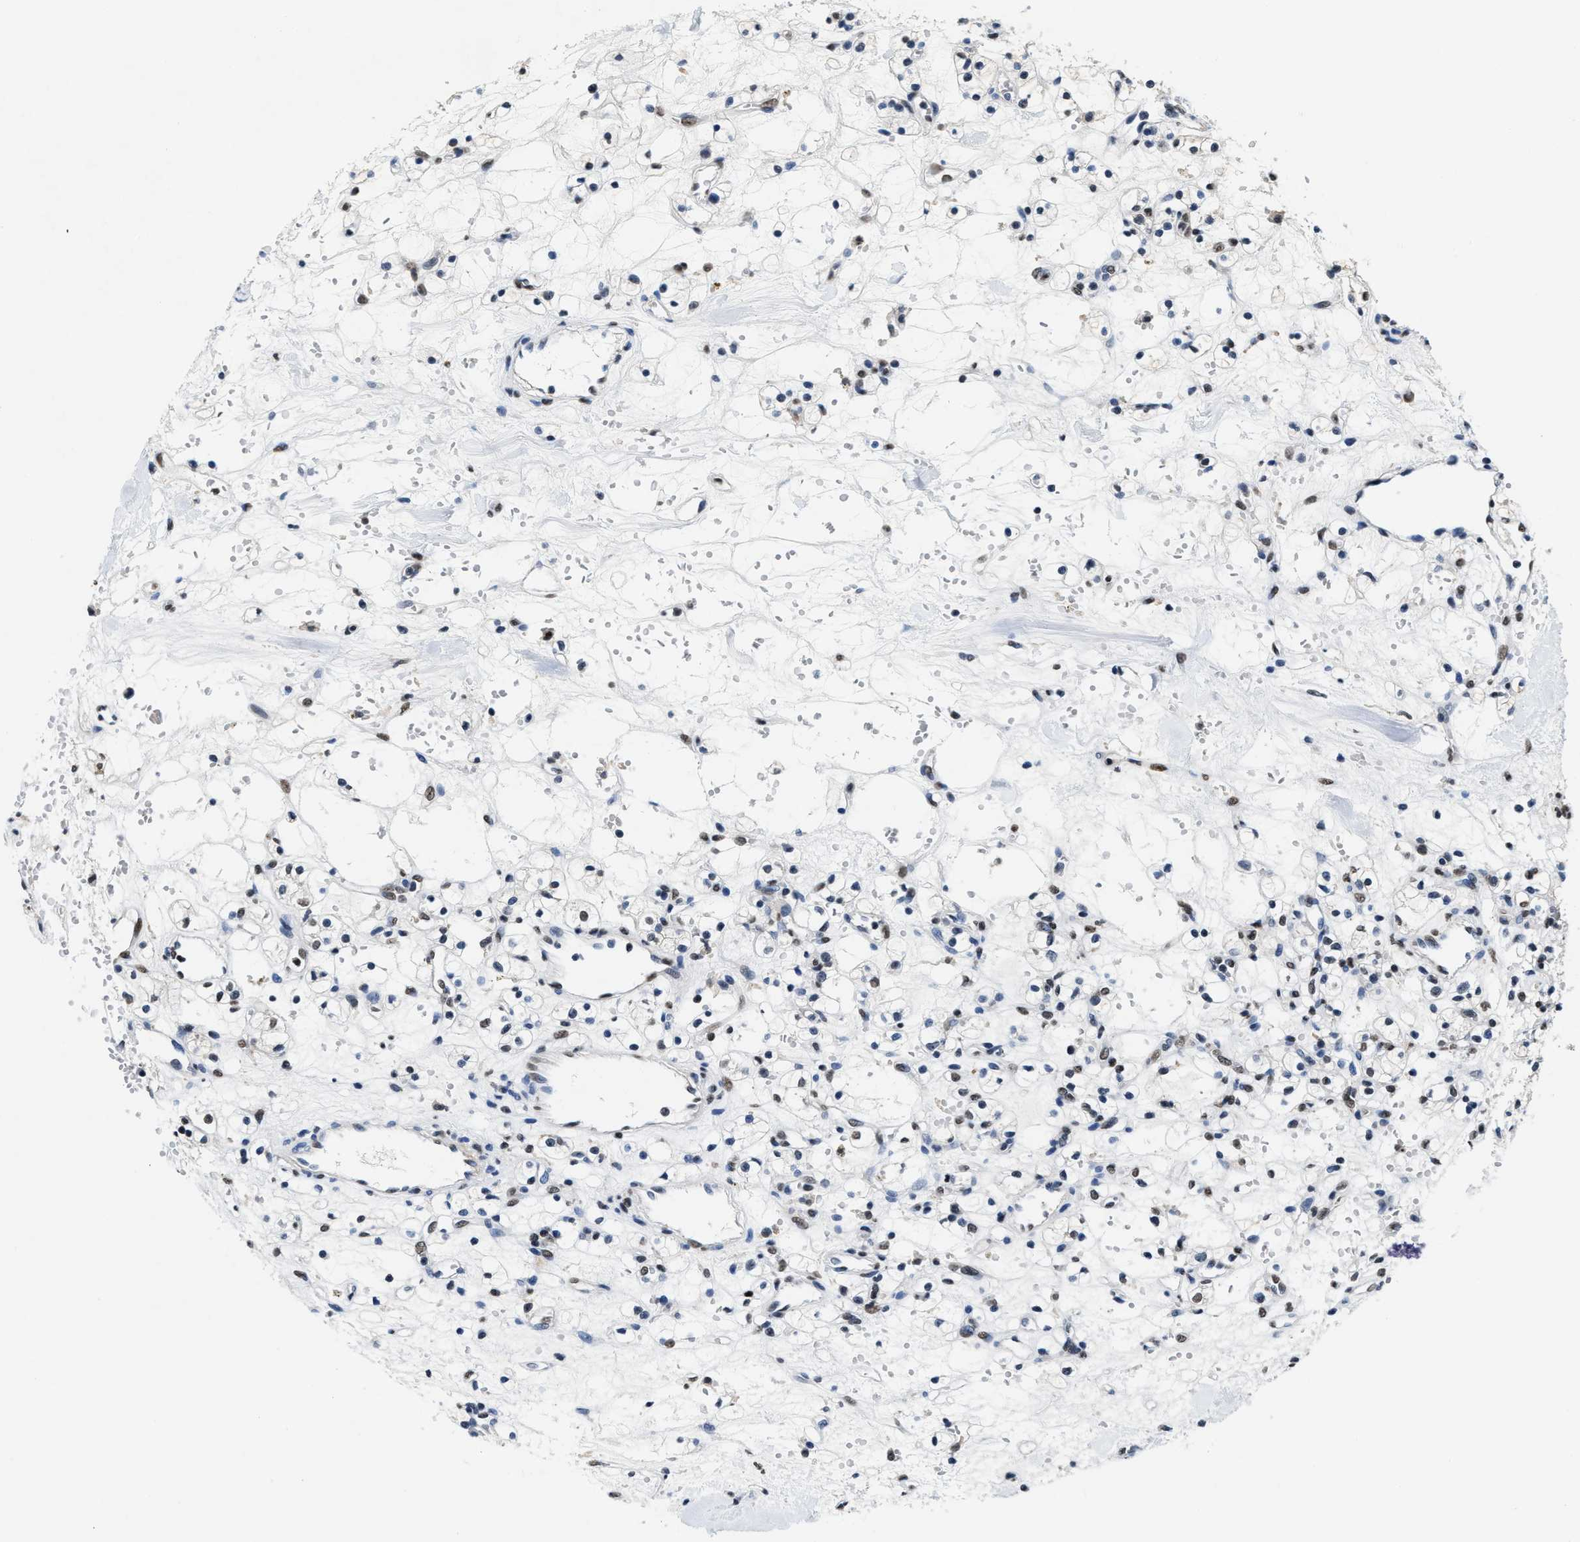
{"staining": {"intensity": "weak", "quantity": "<25%", "location": "nuclear"}, "tissue": "renal cancer", "cell_type": "Tumor cells", "image_type": "cancer", "snomed": [{"axis": "morphology", "description": "Adenocarcinoma, NOS"}, {"axis": "topography", "description": "Kidney"}], "caption": "Histopathology image shows no protein positivity in tumor cells of adenocarcinoma (renal) tissue.", "gene": "SUPT16H", "patient": {"sex": "female", "age": 60}}